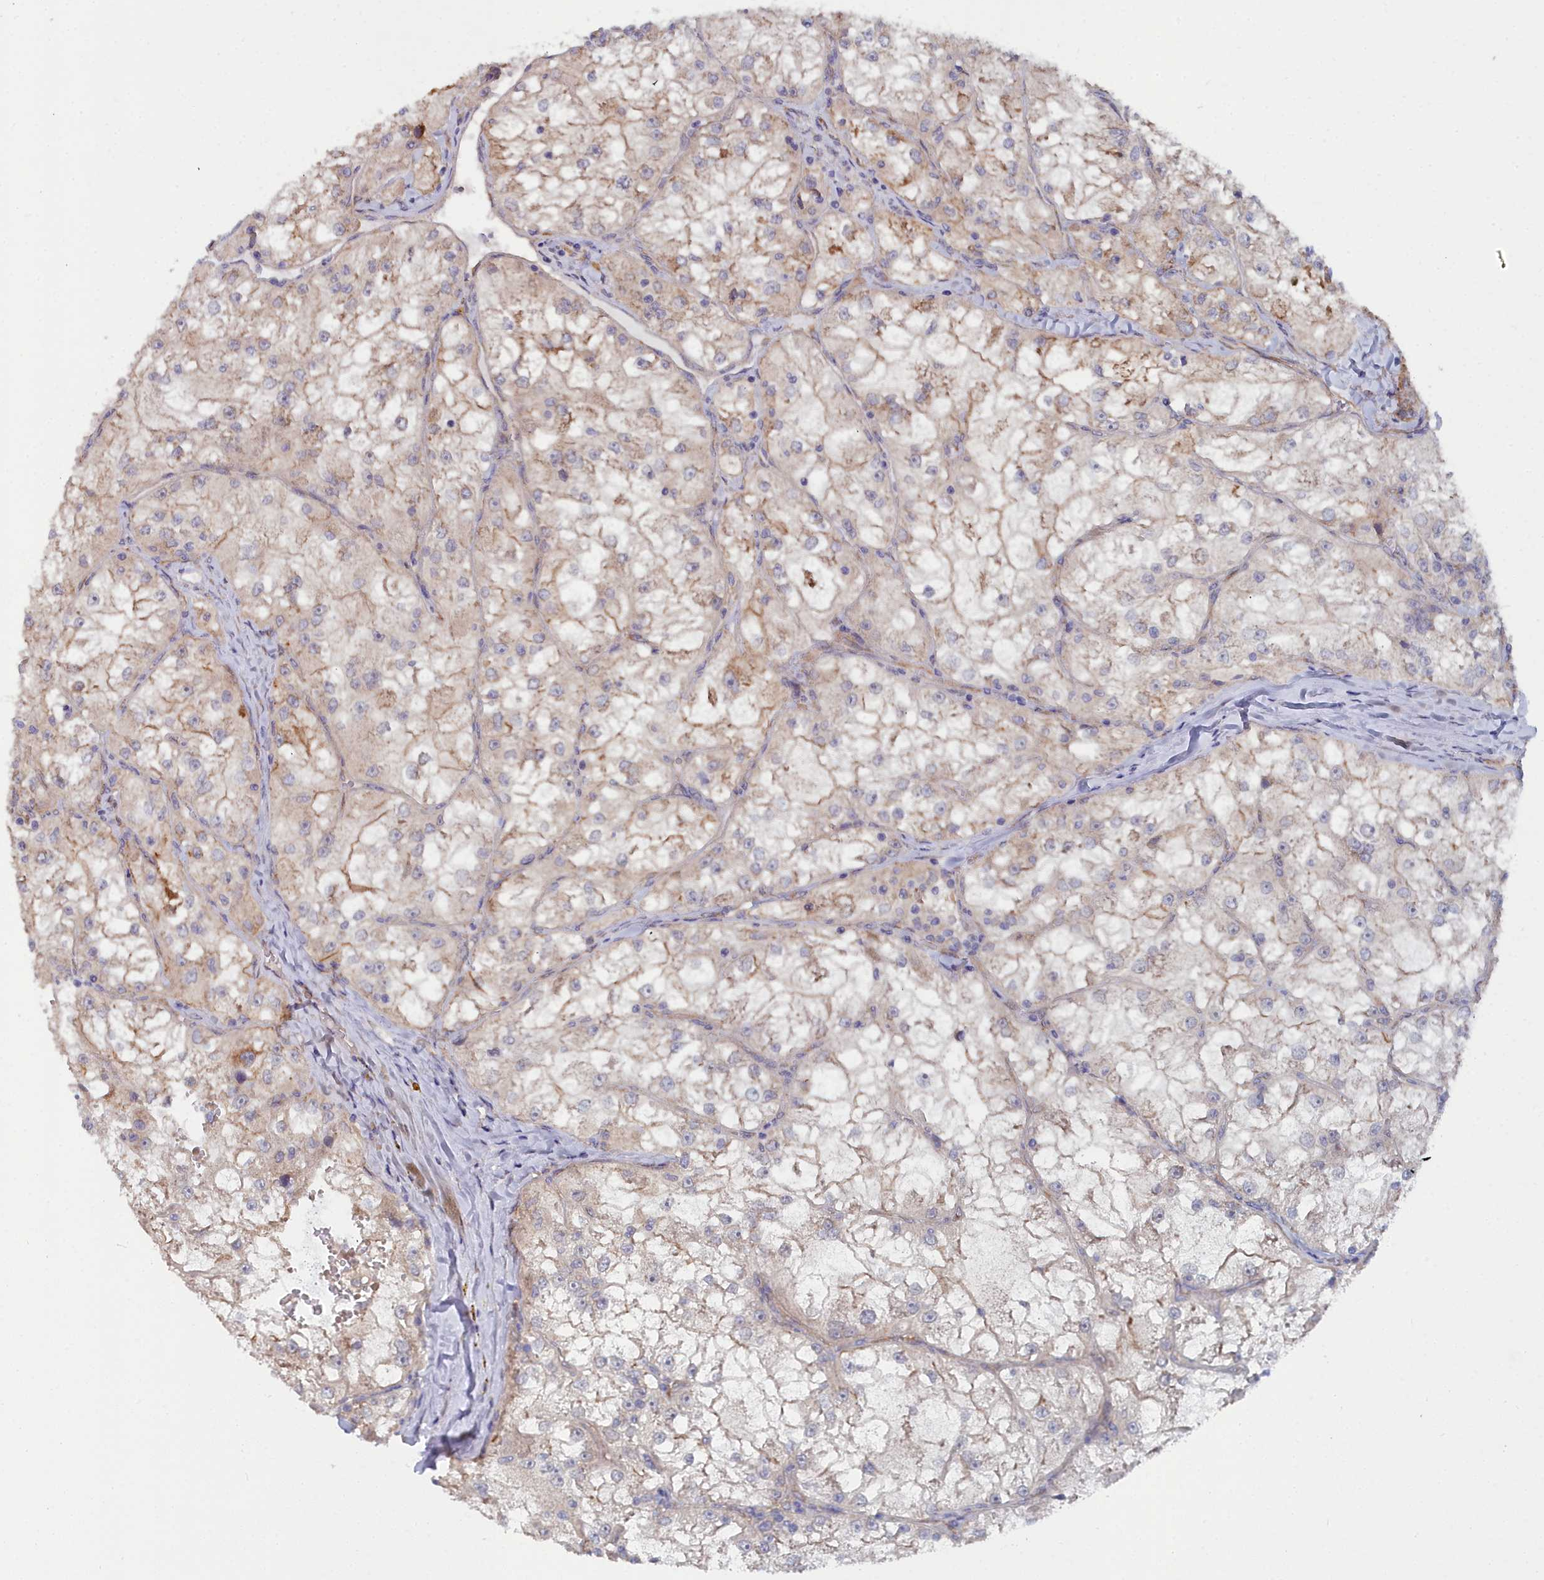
{"staining": {"intensity": "weak", "quantity": "25%-75%", "location": "cytoplasmic/membranous"}, "tissue": "renal cancer", "cell_type": "Tumor cells", "image_type": "cancer", "snomed": [{"axis": "morphology", "description": "Adenocarcinoma, NOS"}, {"axis": "topography", "description": "Kidney"}], "caption": "Weak cytoplasmic/membranous protein staining is appreciated in about 25%-75% of tumor cells in renal cancer.", "gene": "RDX", "patient": {"sex": "female", "age": 72}}